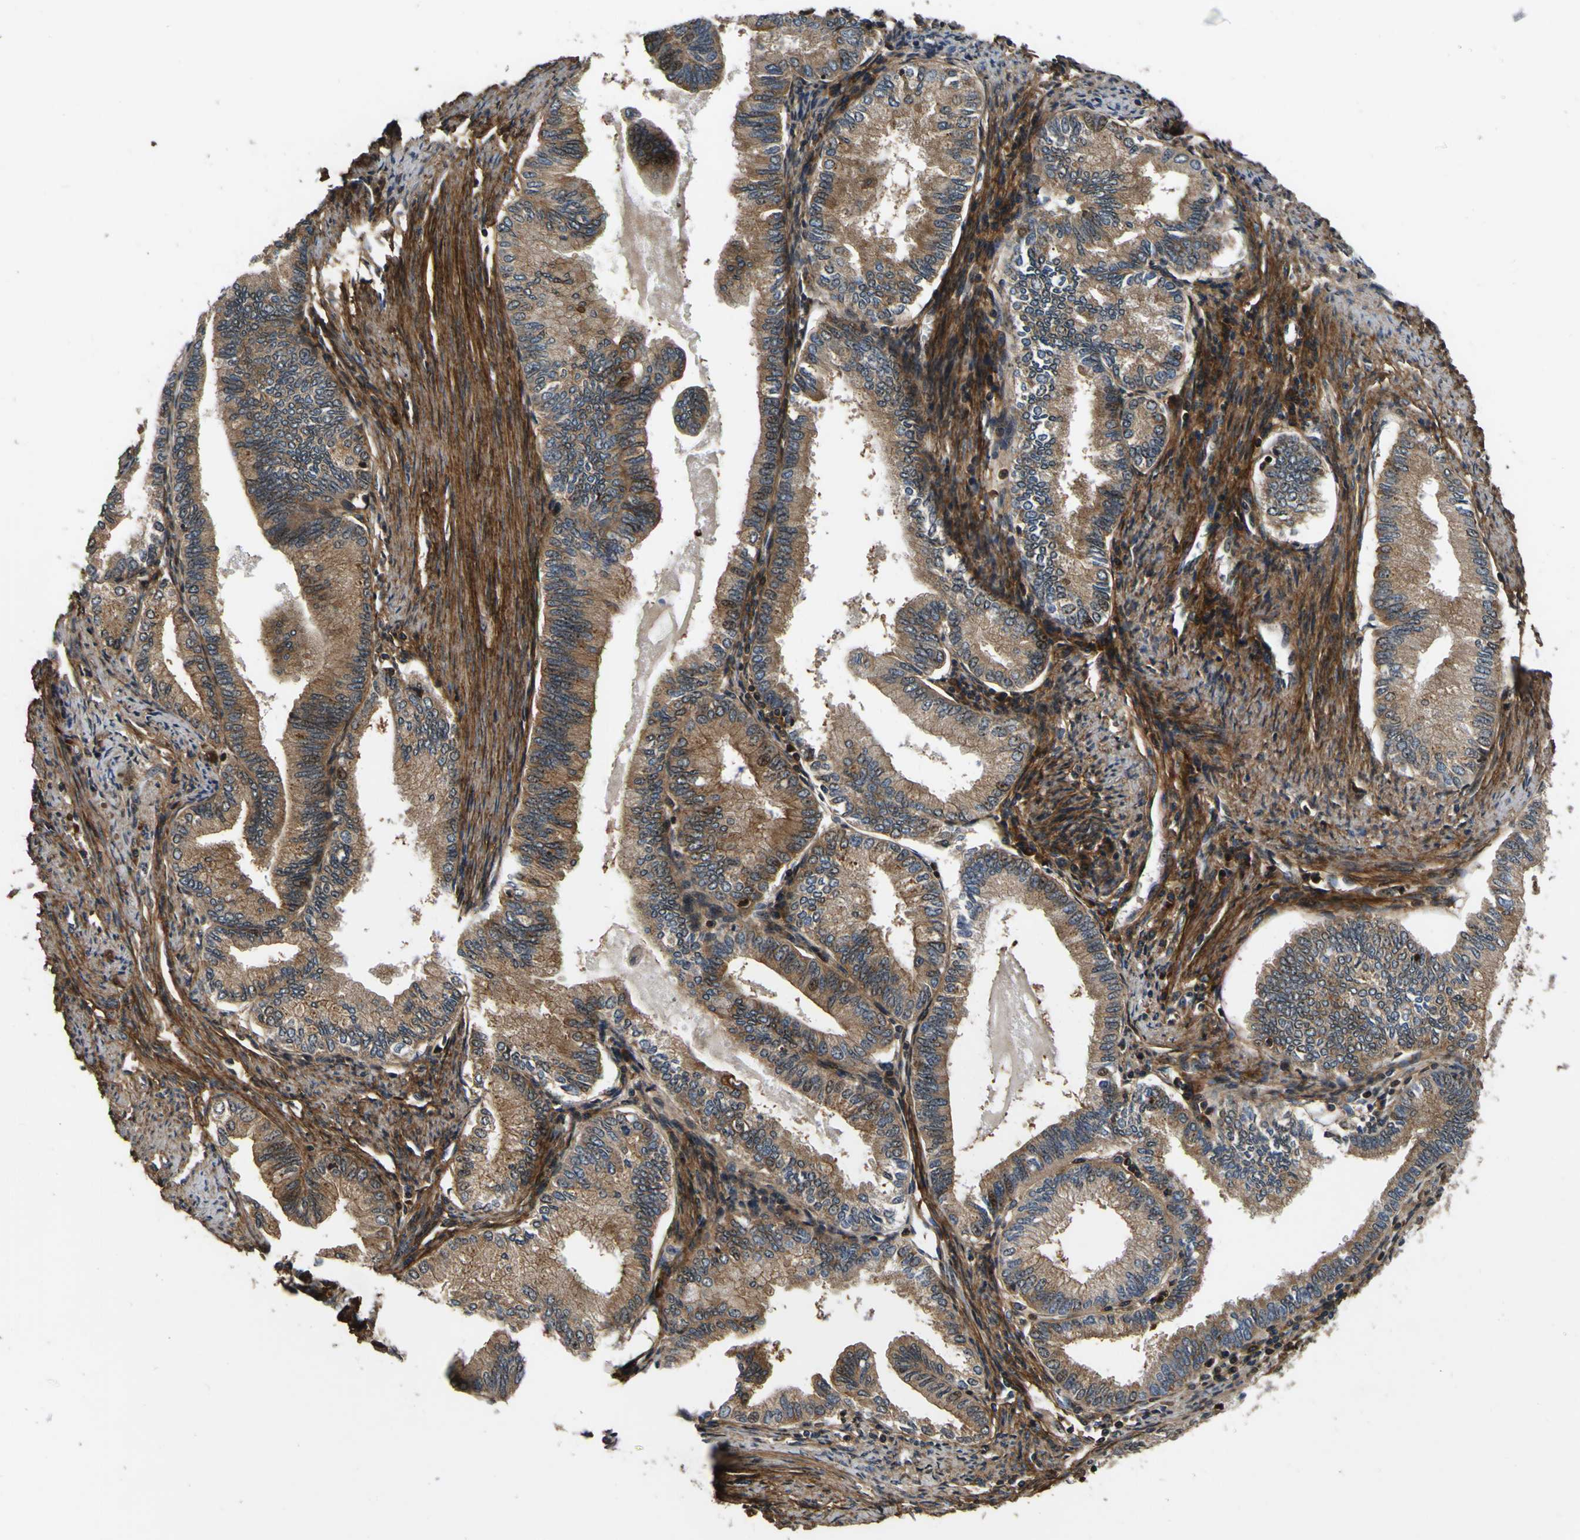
{"staining": {"intensity": "moderate", "quantity": ">75%", "location": "cytoplasmic/membranous"}, "tissue": "endometrial cancer", "cell_type": "Tumor cells", "image_type": "cancer", "snomed": [{"axis": "morphology", "description": "Adenocarcinoma, NOS"}, {"axis": "topography", "description": "Endometrium"}], "caption": "Endometrial cancer (adenocarcinoma) stained for a protein shows moderate cytoplasmic/membranous positivity in tumor cells.", "gene": "LRP4", "patient": {"sex": "female", "age": 86}}